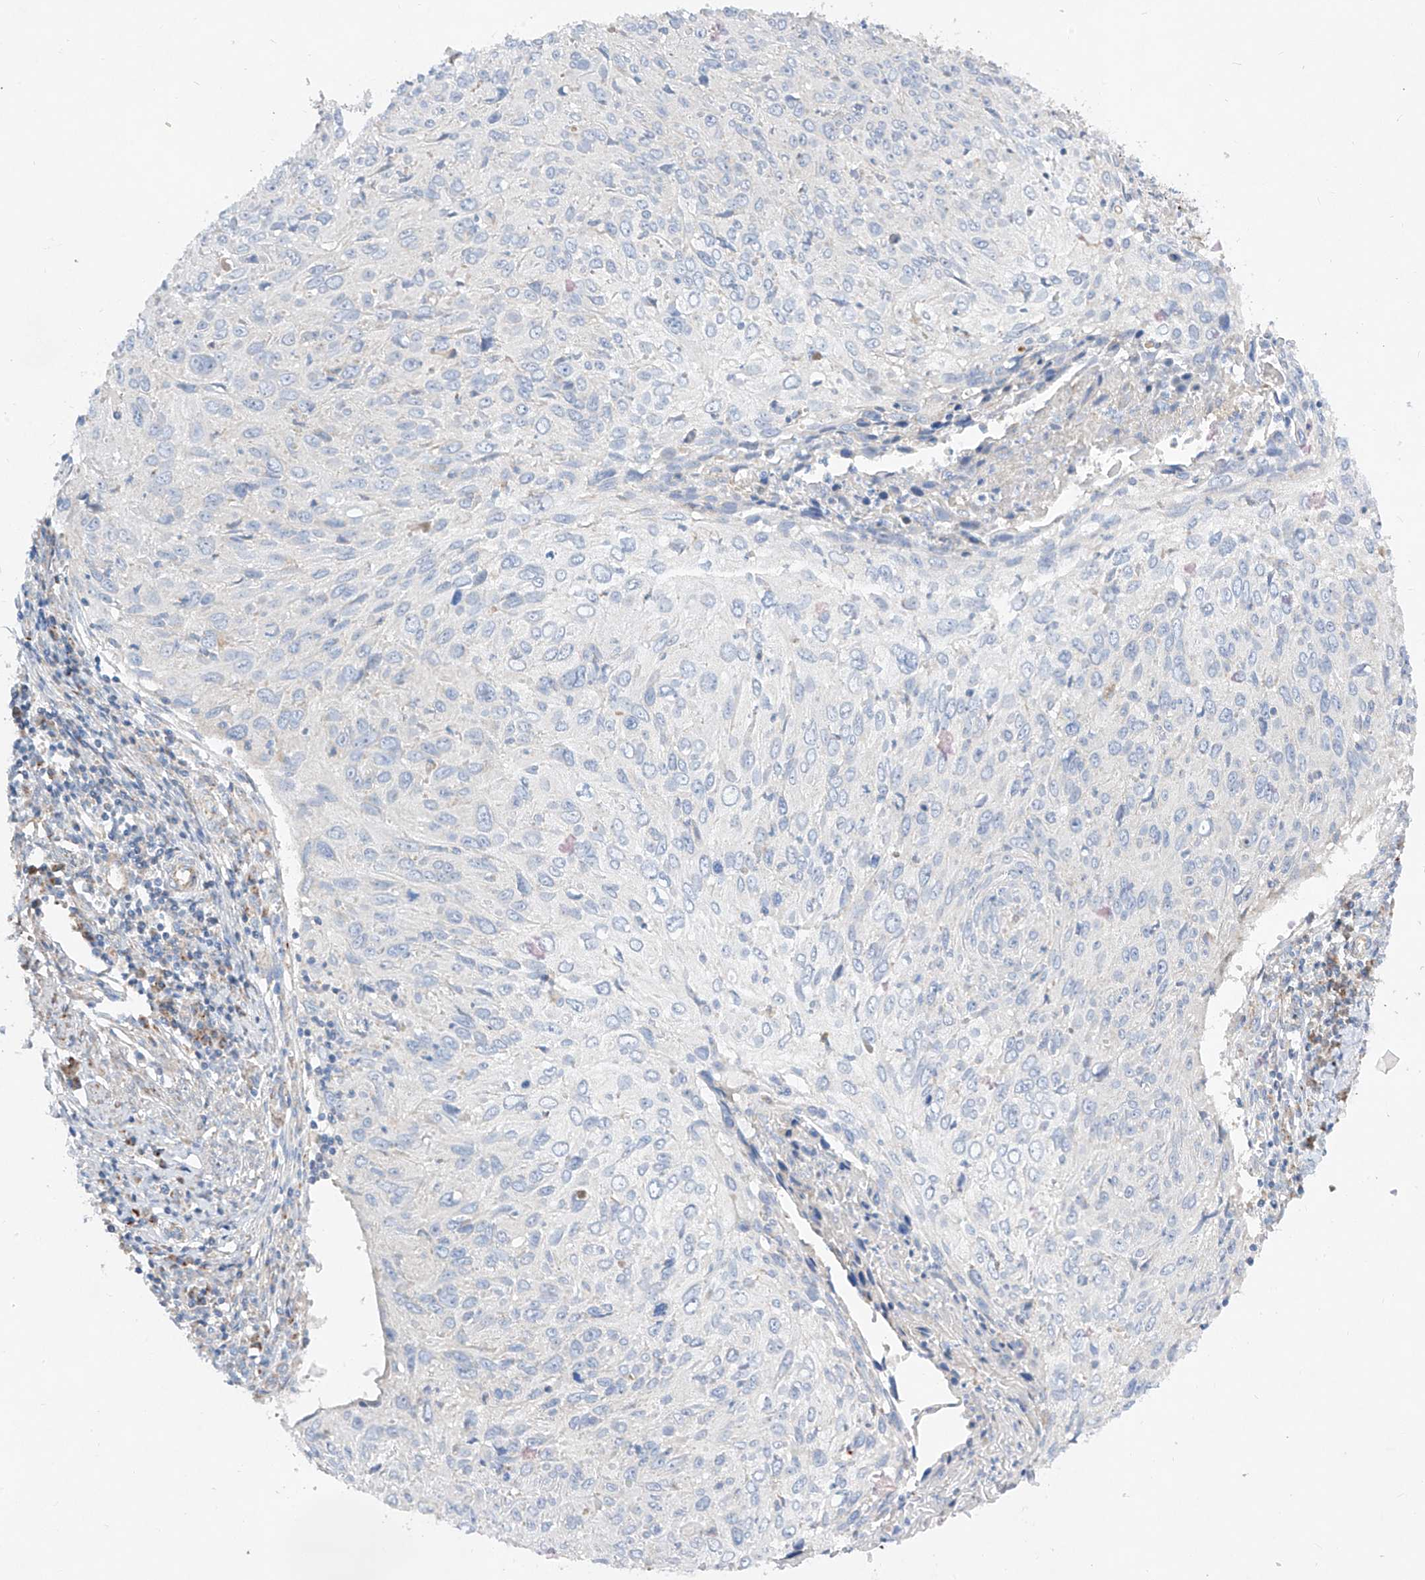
{"staining": {"intensity": "negative", "quantity": "none", "location": "none"}, "tissue": "cervical cancer", "cell_type": "Tumor cells", "image_type": "cancer", "snomed": [{"axis": "morphology", "description": "Squamous cell carcinoma, NOS"}, {"axis": "topography", "description": "Cervix"}], "caption": "An IHC micrograph of cervical cancer is shown. There is no staining in tumor cells of cervical cancer.", "gene": "CST9", "patient": {"sex": "female", "age": 51}}